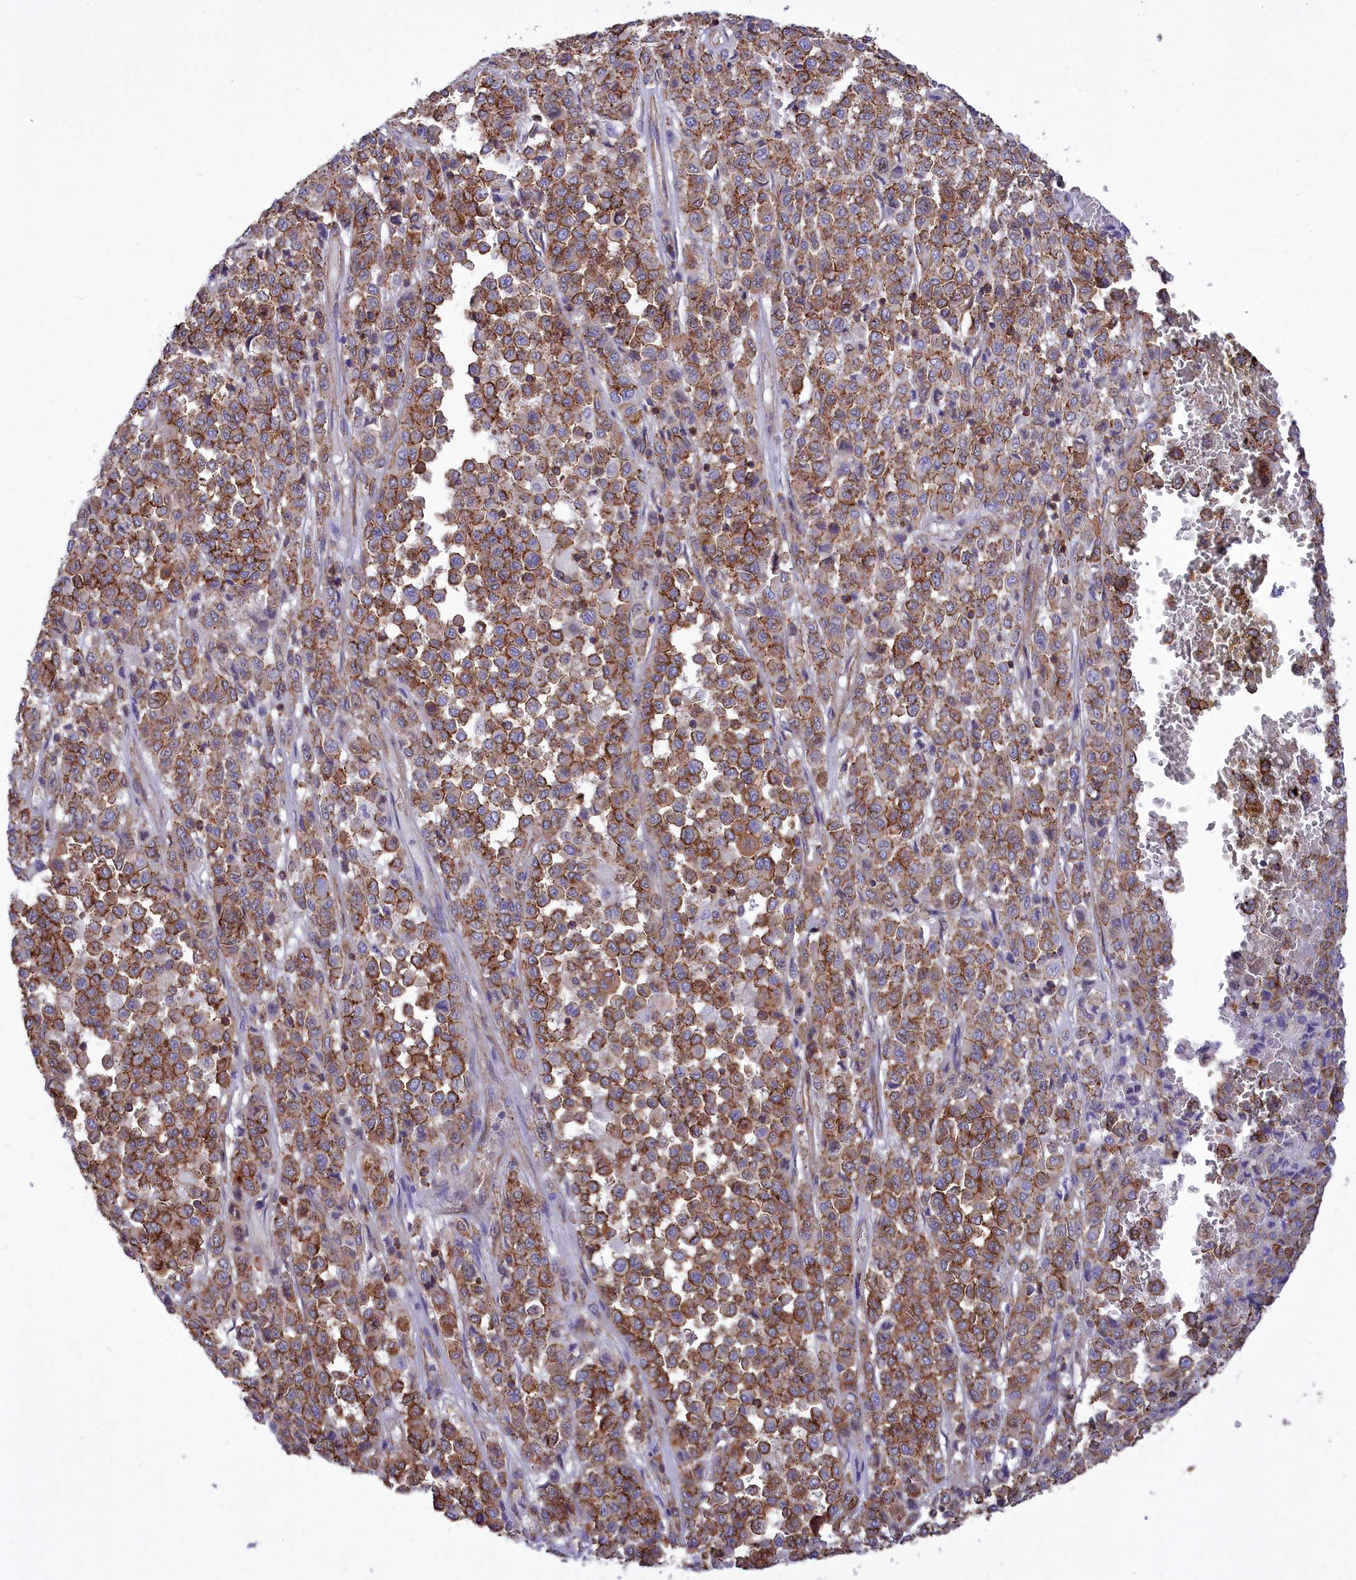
{"staining": {"intensity": "moderate", "quantity": ">75%", "location": "cytoplasmic/membranous"}, "tissue": "melanoma", "cell_type": "Tumor cells", "image_type": "cancer", "snomed": [{"axis": "morphology", "description": "Malignant melanoma, Metastatic site"}, {"axis": "topography", "description": "Pancreas"}], "caption": "Melanoma was stained to show a protein in brown. There is medium levels of moderate cytoplasmic/membranous positivity in about >75% of tumor cells. (DAB (3,3'-diaminobenzidine) IHC with brightfield microscopy, high magnification).", "gene": "SEPTIN9", "patient": {"sex": "female", "age": 30}}